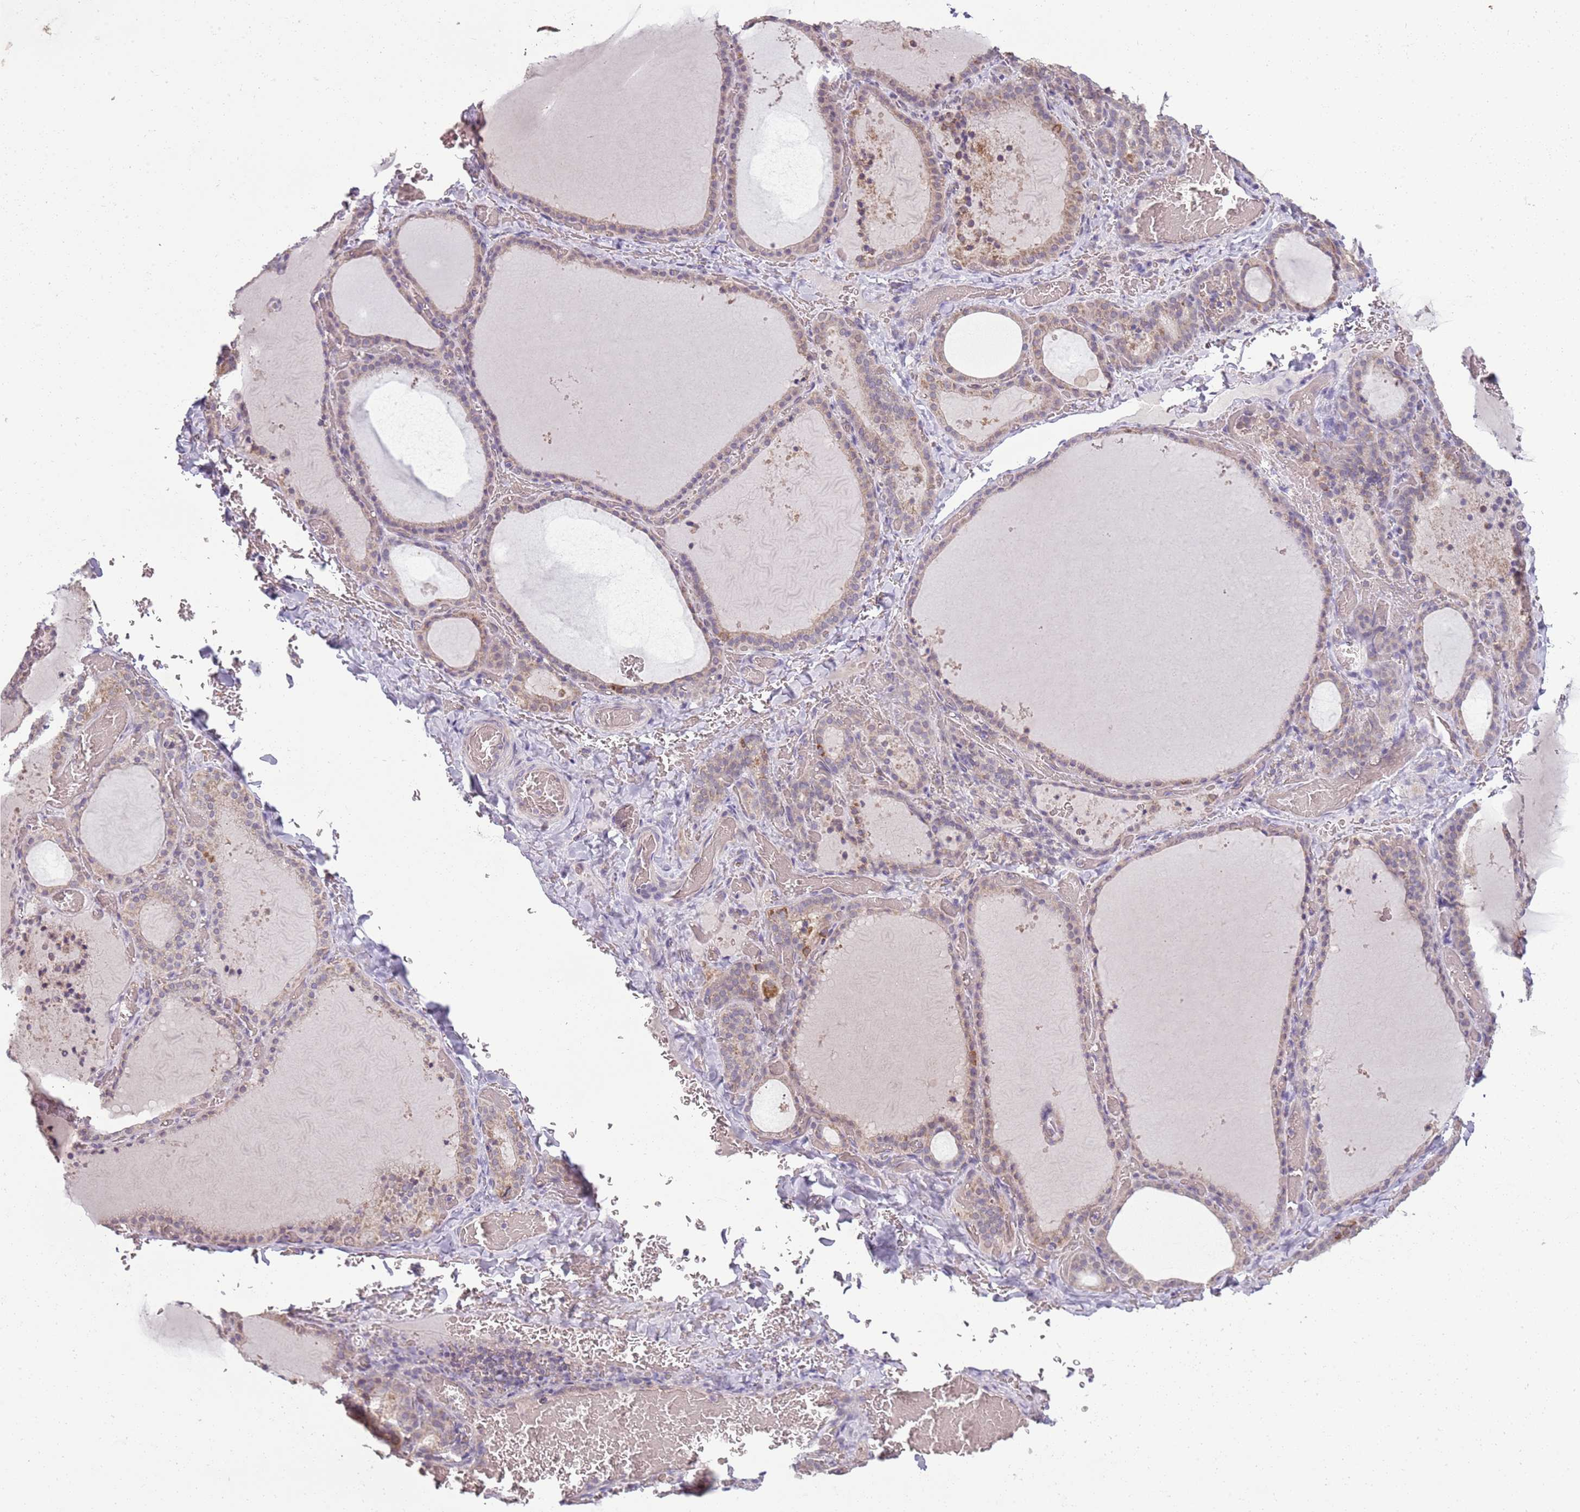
{"staining": {"intensity": "weak", "quantity": "25%-75%", "location": "cytoplasmic/membranous"}, "tissue": "thyroid gland", "cell_type": "Glandular cells", "image_type": "normal", "snomed": [{"axis": "morphology", "description": "Normal tissue, NOS"}, {"axis": "topography", "description": "Thyroid gland"}], "caption": "Protein staining of benign thyroid gland demonstrates weak cytoplasmic/membranous expression in about 25%-75% of glandular cells.", "gene": "TEKT4", "patient": {"sex": "female", "age": 39}}